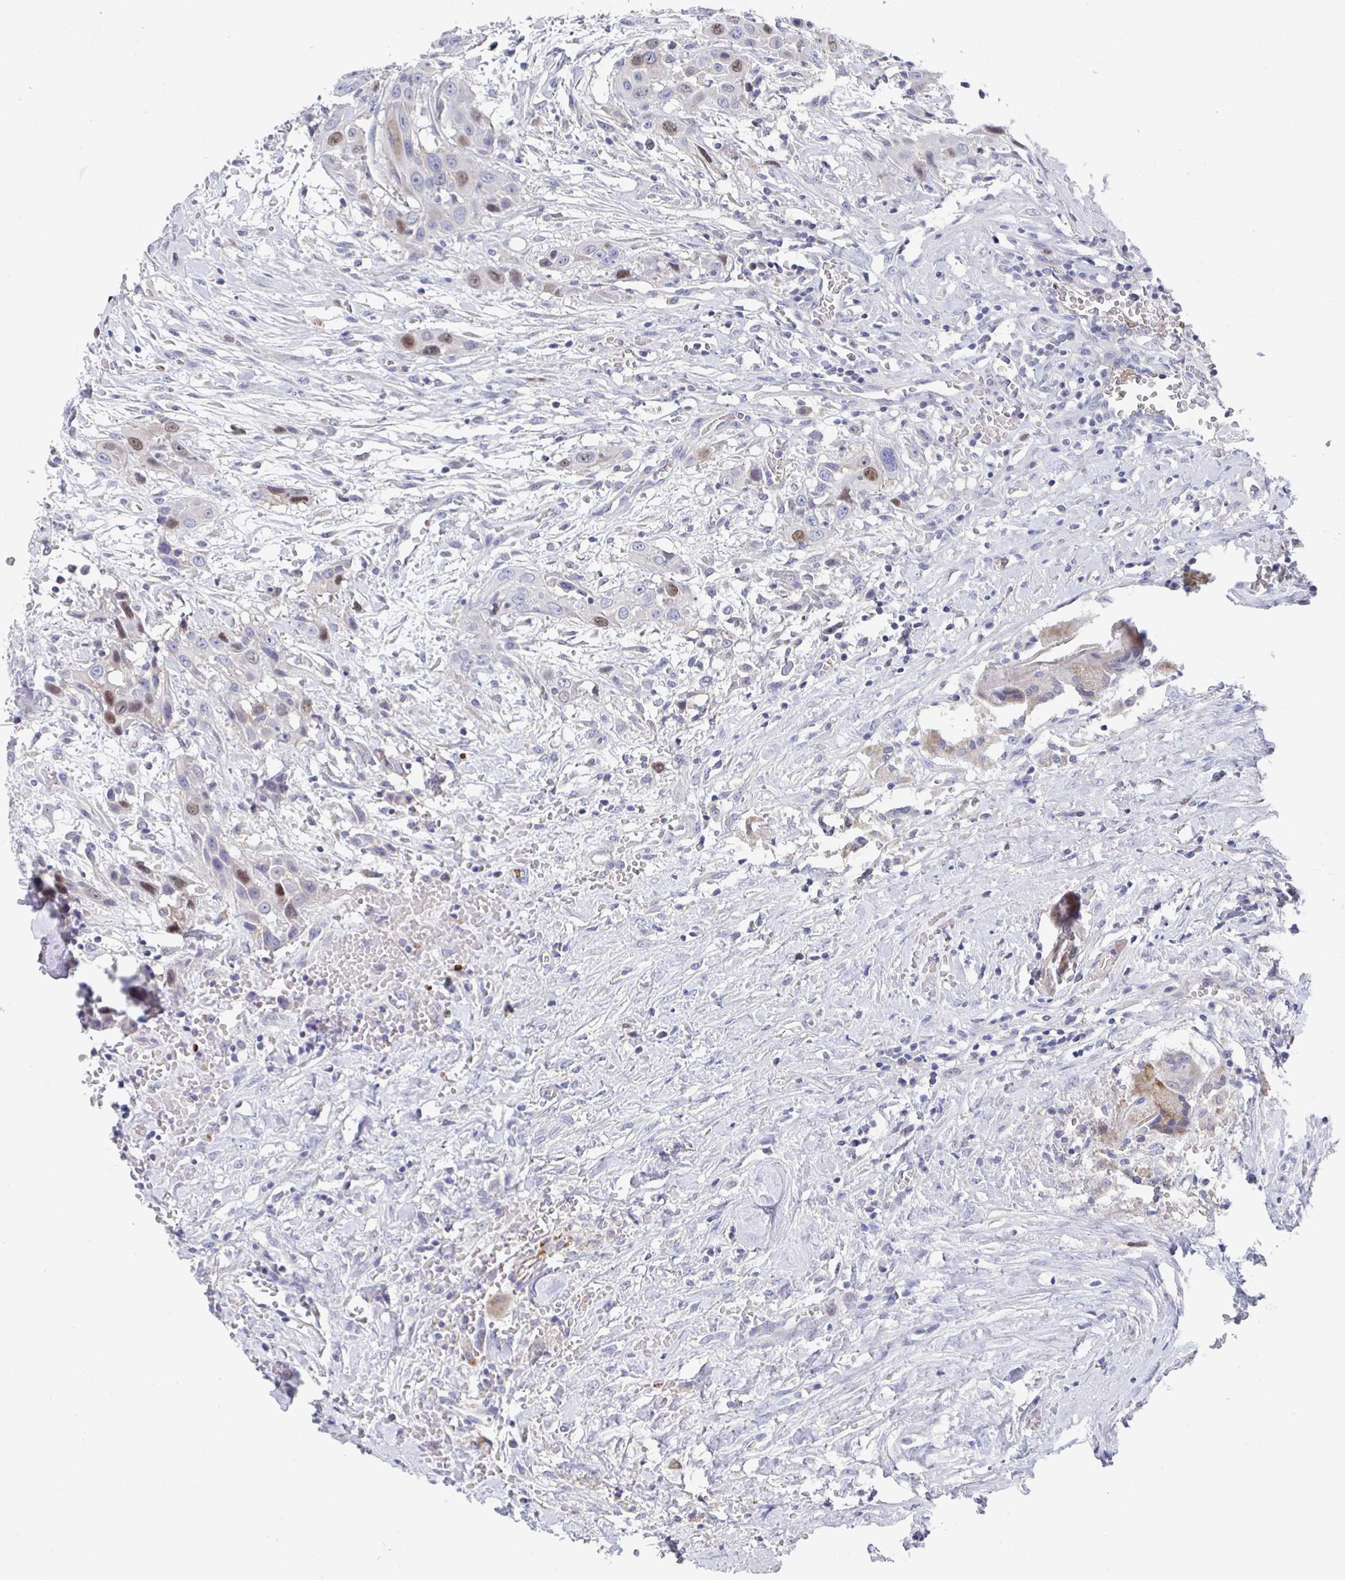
{"staining": {"intensity": "moderate", "quantity": "<25%", "location": "nuclear"}, "tissue": "head and neck cancer", "cell_type": "Tumor cells", "image_type": "cancer", "snomed": [{"axis": "morphology", "description": "Squamous cell carcinoma, NOS"}, {"axis": "topography", "description": "Head-Neck"}], "caption": "There is low levels of moderate nuclear expression in tumor cells of head and neck squamous cell carcinoma, as demonstrated by immunohistochemical staining (brown color).", "gene": "ATP5F1C", "patient": {"sex": "male", "age": 81}}